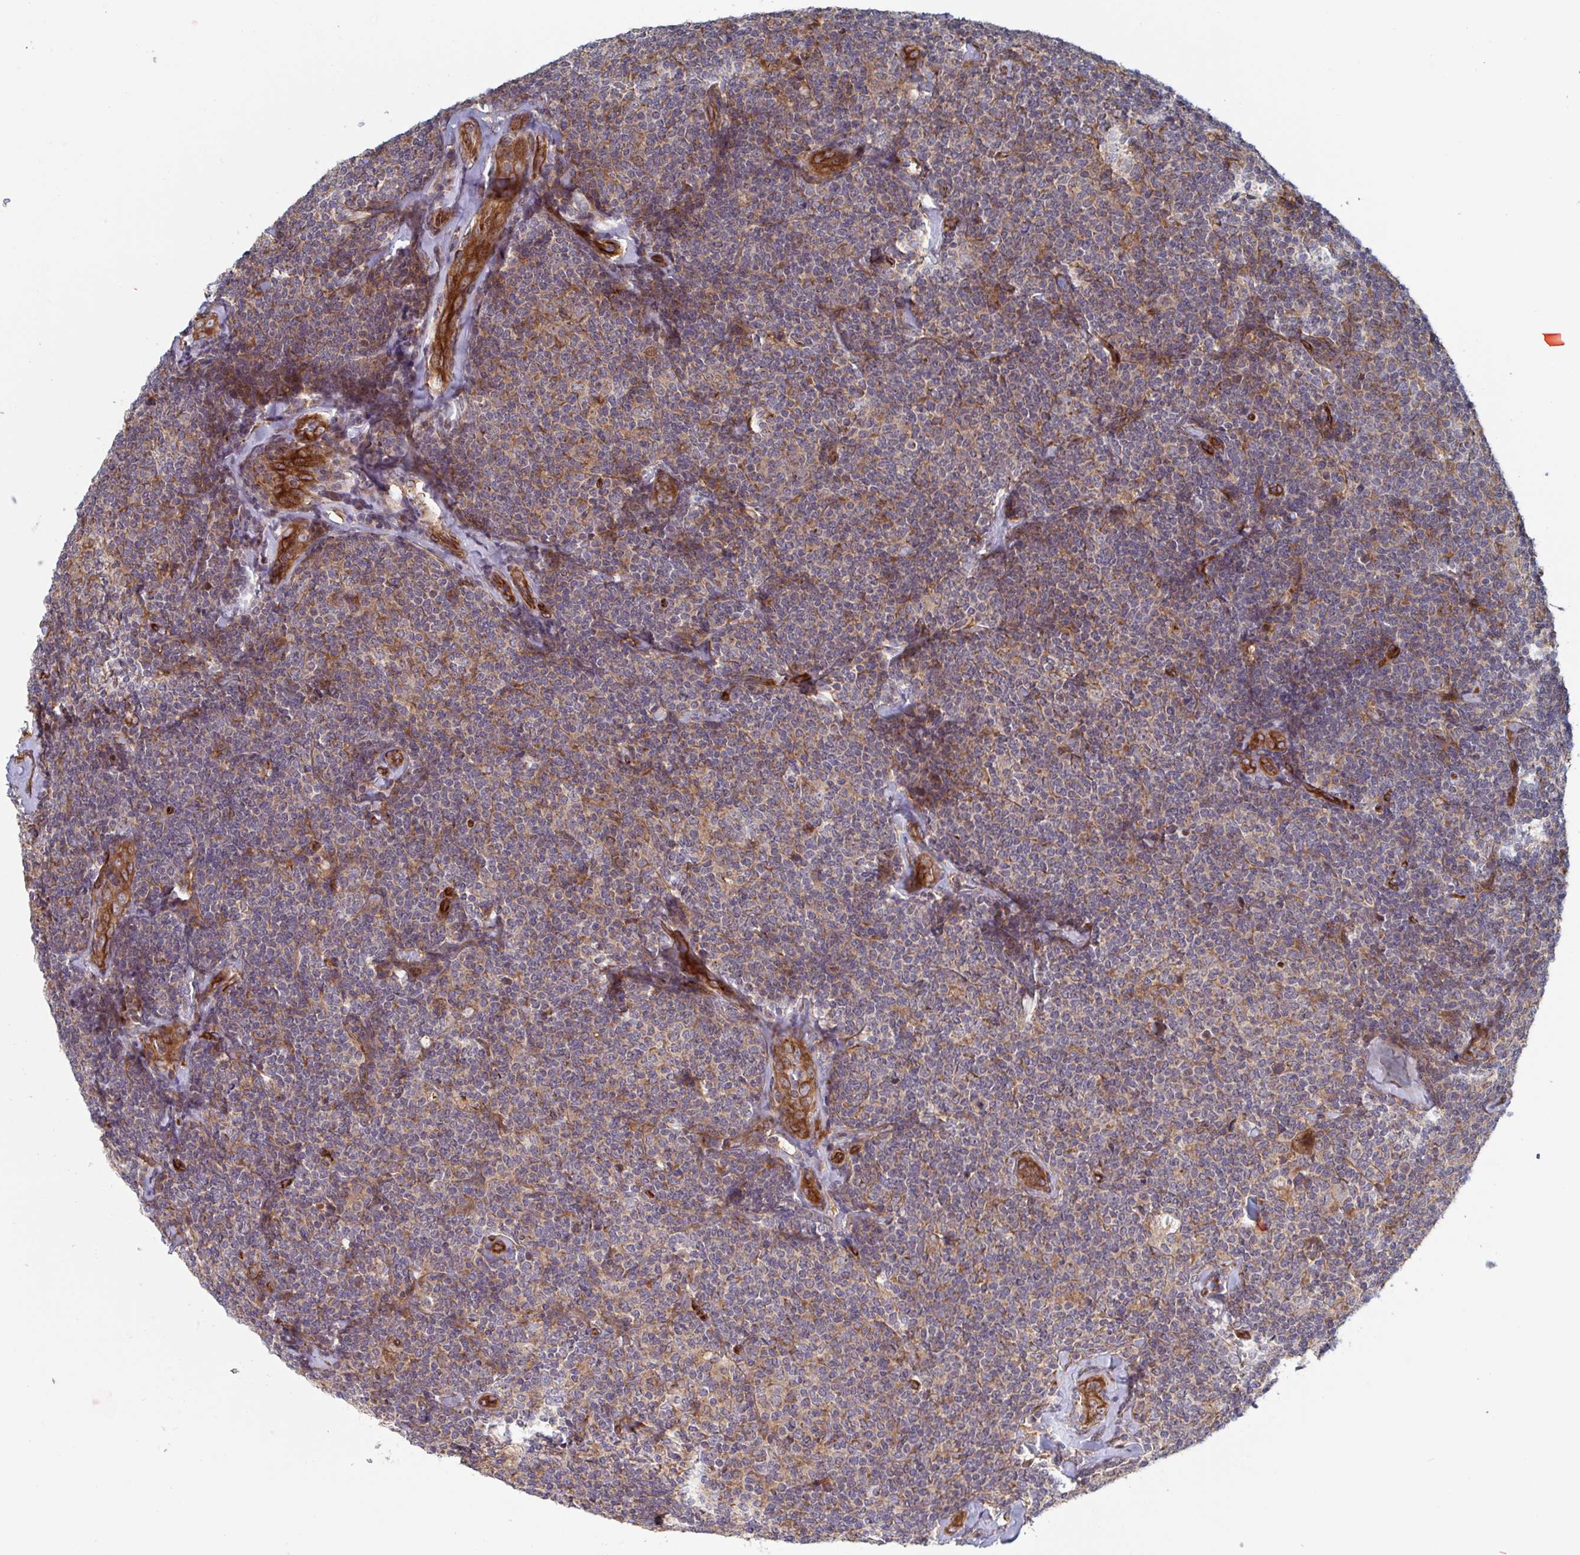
{"staining": {"intensity": "negative", "quantity": "none", "location": "none"}, "tissue": "lymphoma", "cell_type": "Tumor cells", "image_type": "cancer", "snomed": [{"axis": "morphology", "description": "Malignant lymphoma, non-Hodgkin's type, Low grade"}, {"axis": "topography", "description": "Lymph node"}], "caption": "Histopathology image shows no significant protein positivity in tumor cells of low-grade malignant lymphoma, non-Hodgkin's type. (Stains: DAB immunohistochemistry (IHC) with hematoxylin counter stain, Microscopy: brightfield microscopy at high magnification).", "gene": "DVL3", "patient": {"sex": "female", "age": 56}}